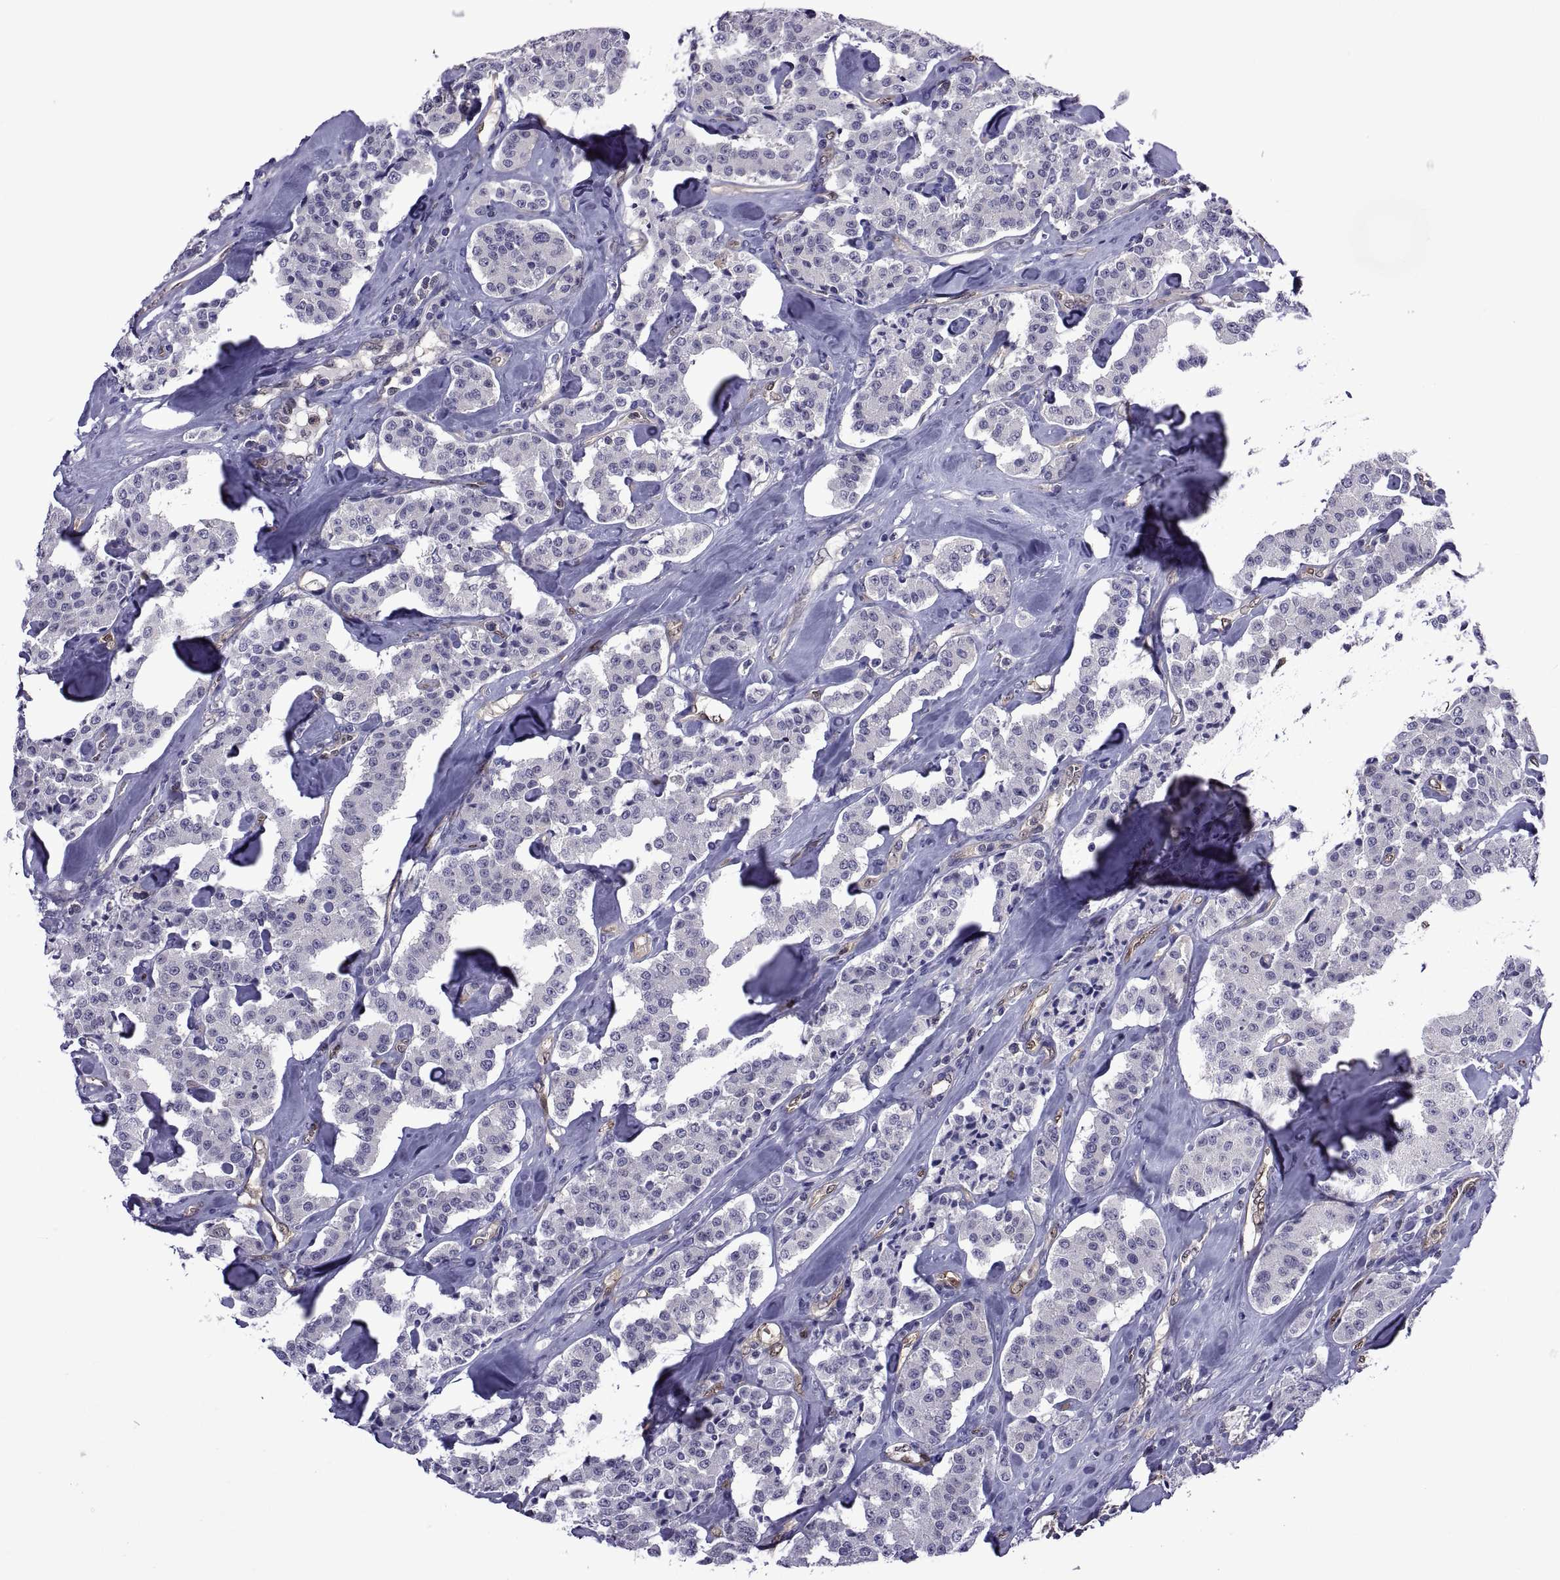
{"staining": {"intensity": "negative", "quantity": "none", "location": "none"}, "tissue": "carcinoid", "cell_type": "Tumor cells", "image_type": "cancer", "snomed": [{"axis": "morphology", "description": "Carcinoid, malignant, NOS"}, {"axis": "topography", "description": "Pancreas"}], "caption": "This micrograph is of carcinoid stained with IHC to label a protein in brown with the nuclei are counter-stained blue. There is no staining in tumor cells. (DAB immunohistochemistry (IHC) visualized using brightfield microscopy, high magnification).", "gene": "LCN9", "patient": {"sex": "male", "age": 41}}